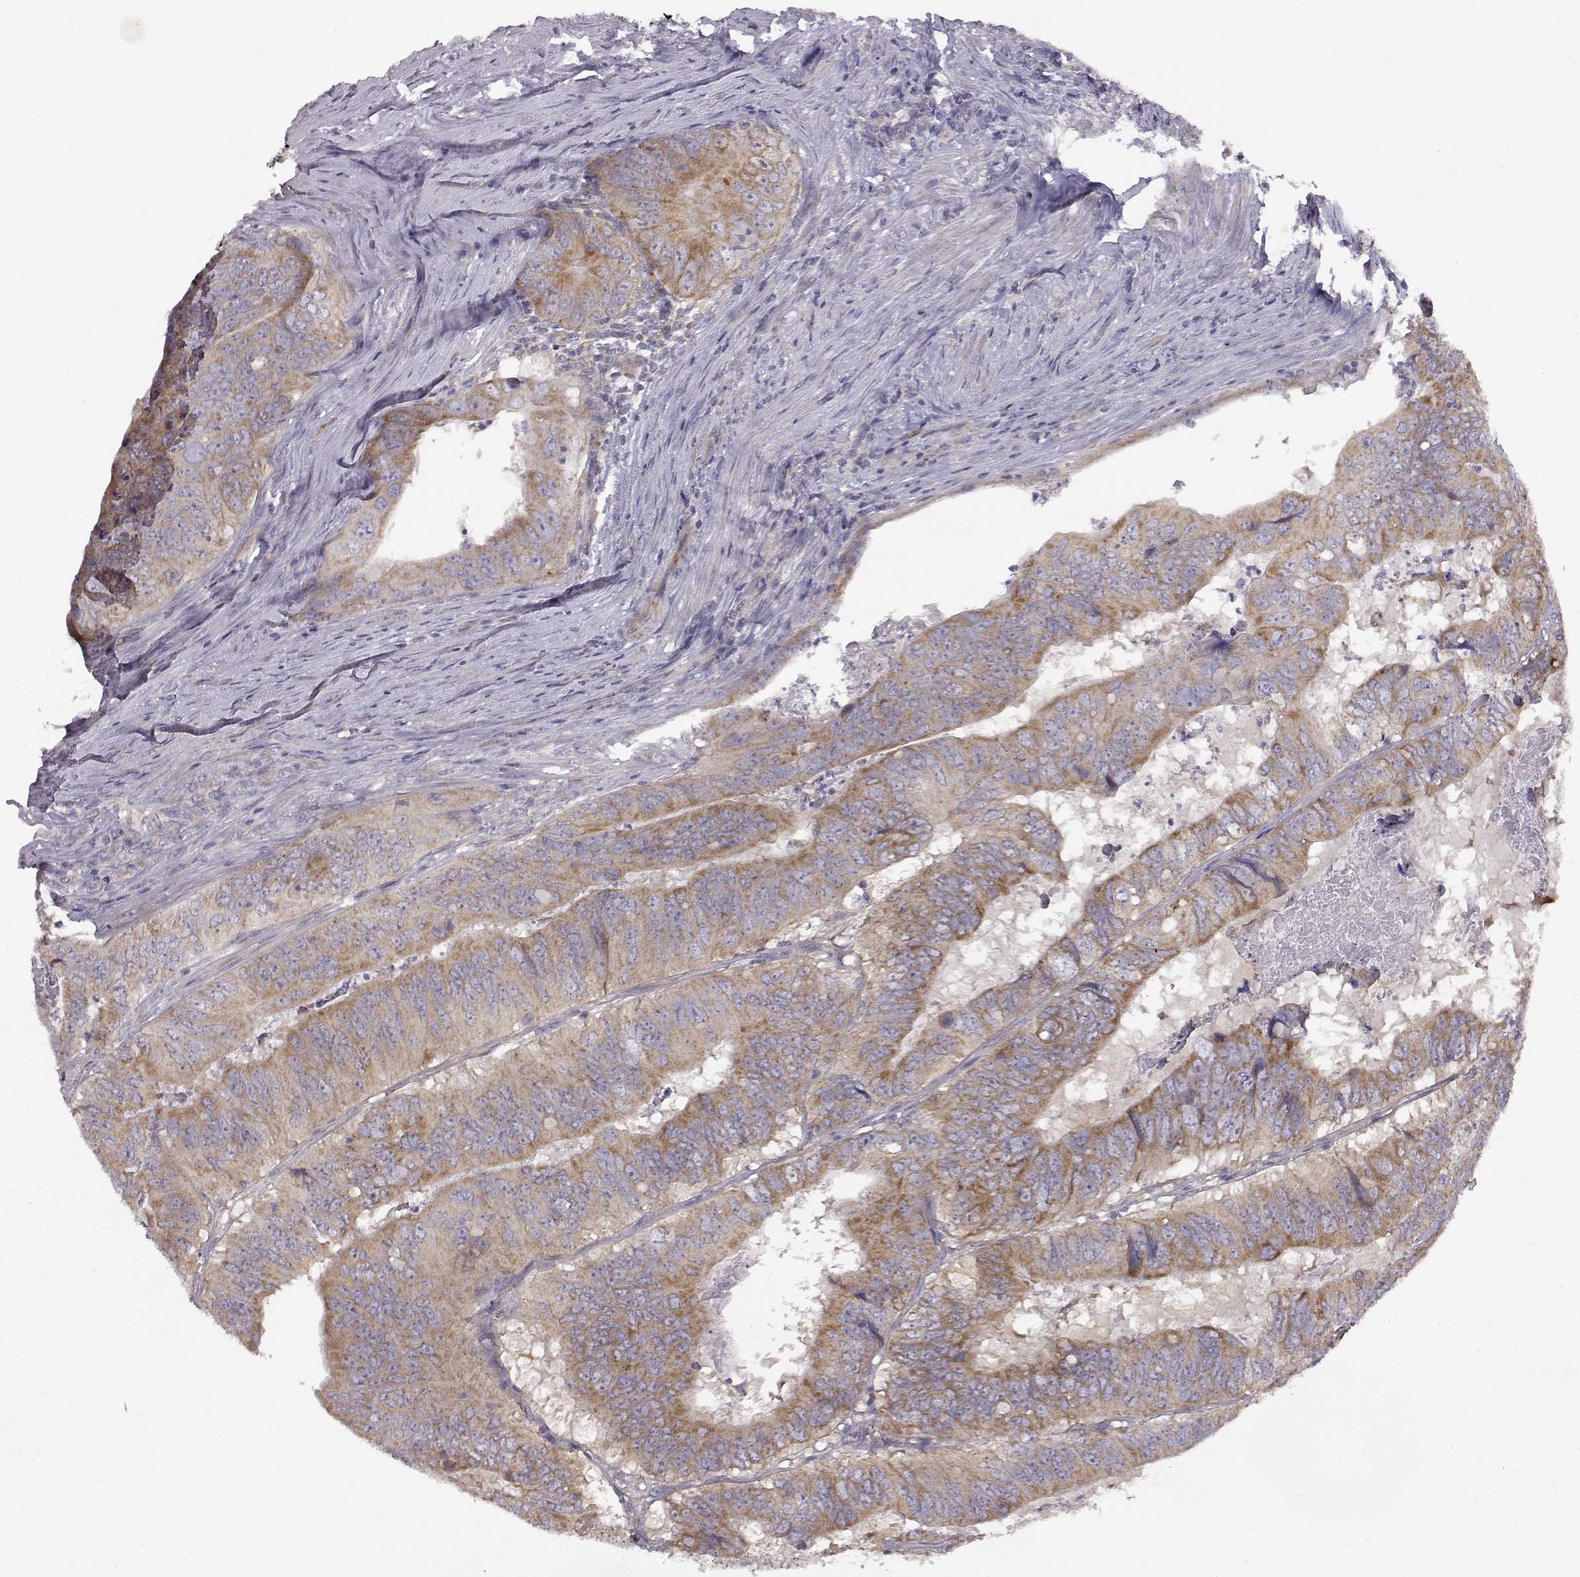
{"staining": {"intensity": "moderate", "quantity": "25%-75%", "location": "cytoplasmic/membranous"}, "tissue": "colorectal cancer", "cell_type": "Tumor cells", "image_type": "cancer", "snomed": [{"axis": "morphology", "description": "Adenocarcinoma, NOS"}, {"axis": "topography", "description": "Colon"}], "caption": "Protein analysis of colorectal cancer tissue exhibits moderate cytoplasmic/membranous positivity in approximately 25%-75% of tumor cells. (IHC, brightfield microscopy, high magnification).", "gene": "DDC", "patient": {"sex": "male", "age": 79}}